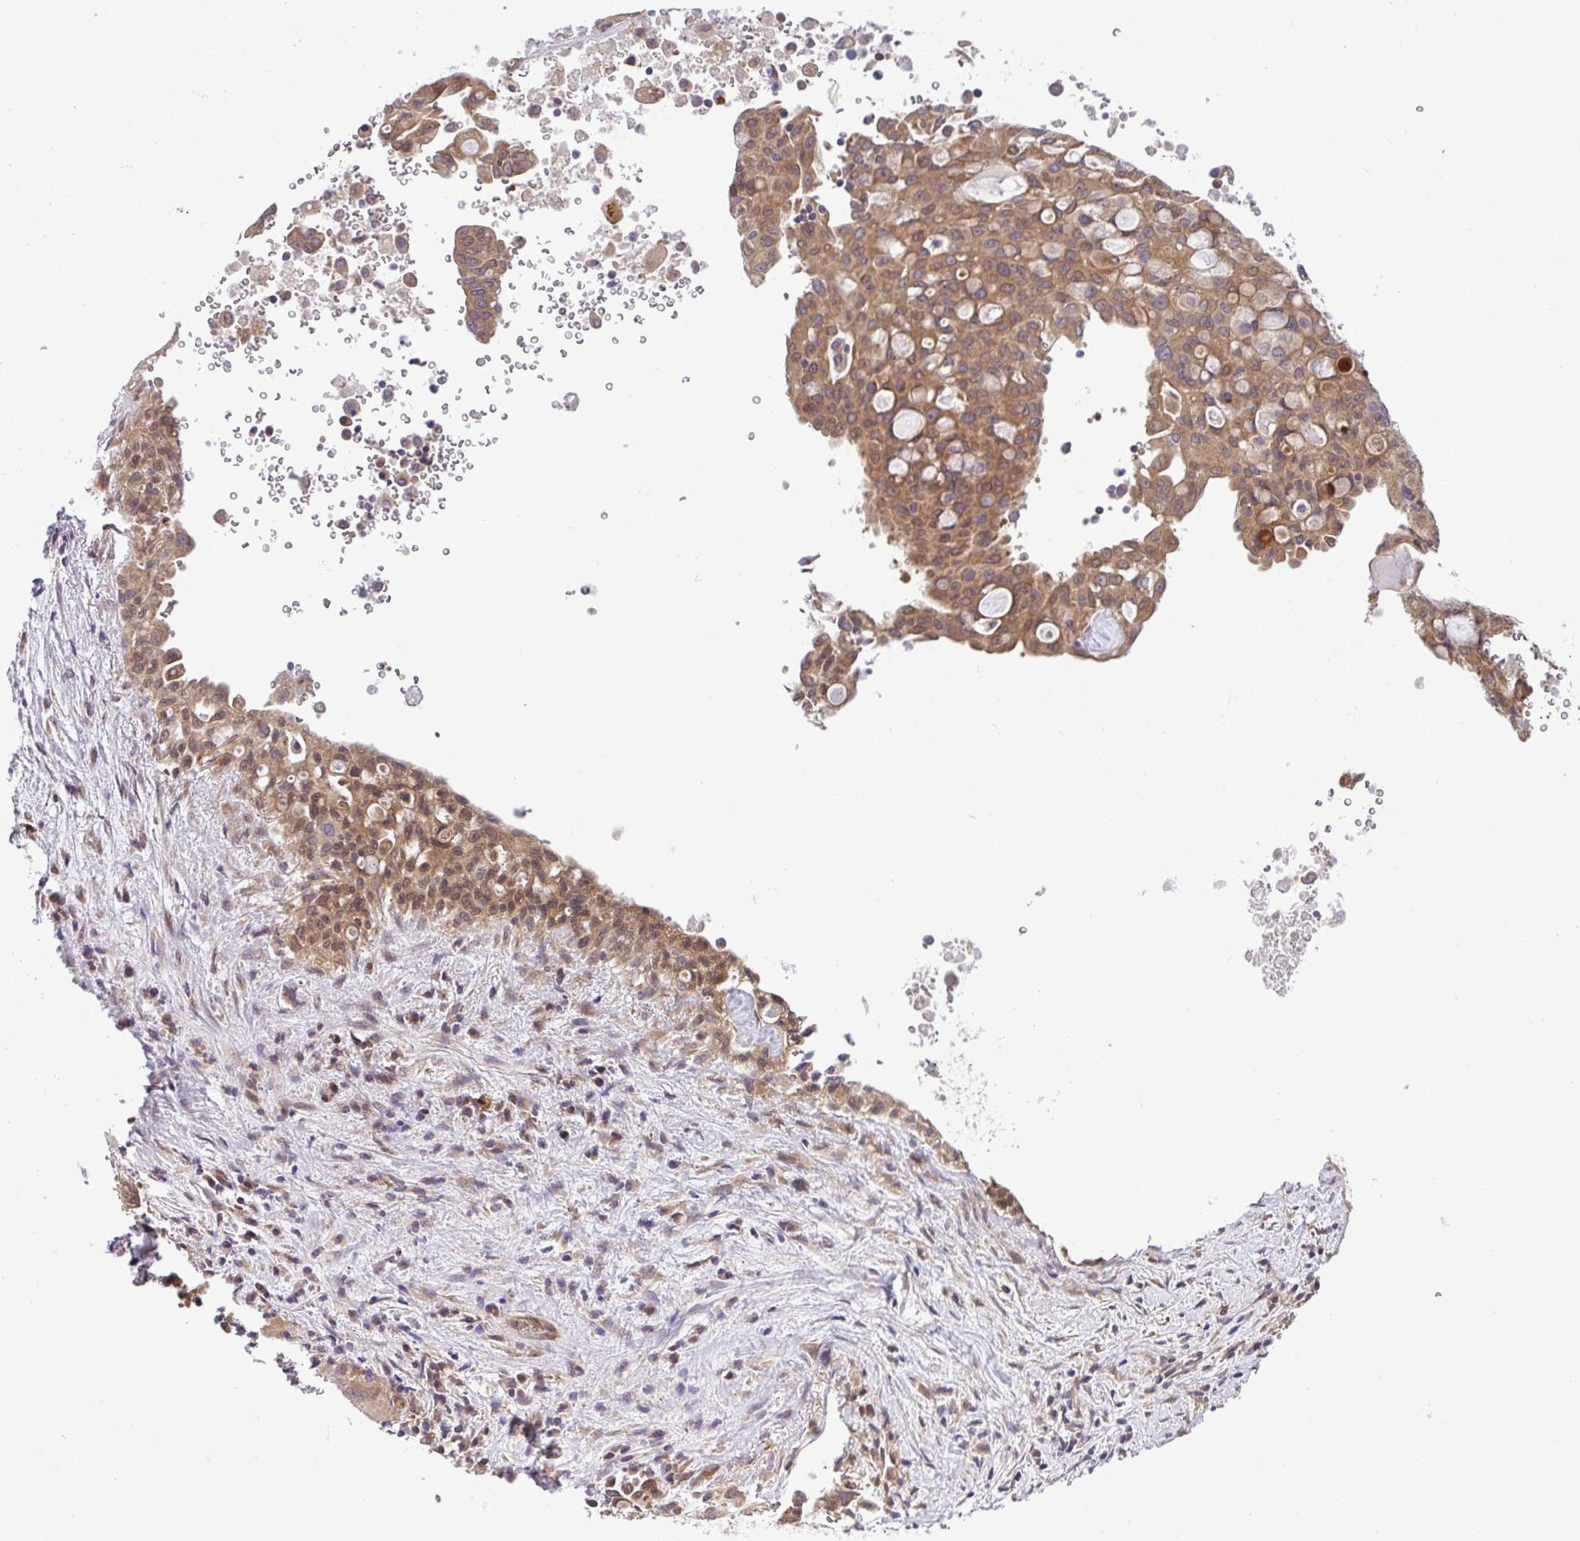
{"staining": {"intensity": "moderate", "quantity": ">75%", "location": "cytoplasmic/membranous"}, "tissue": "lung cancer", "cell_type": "Tumor cells", "image_type": "cancer", "snomed": [{"axis": "morphology", "description": "Adenocarcinoma, NOS"}, {"axis": "topography", "description": "Lung"}], "caption": "The histopathology image exhibits immunohistochemical staining of lung cancer (adenocarcinoma). There is moderate cytoplasmic/membranous staining is seen in about >75% of tumor cells.", "gene": "UBE4A", "patient": {"sex": "female", "age": 44}}